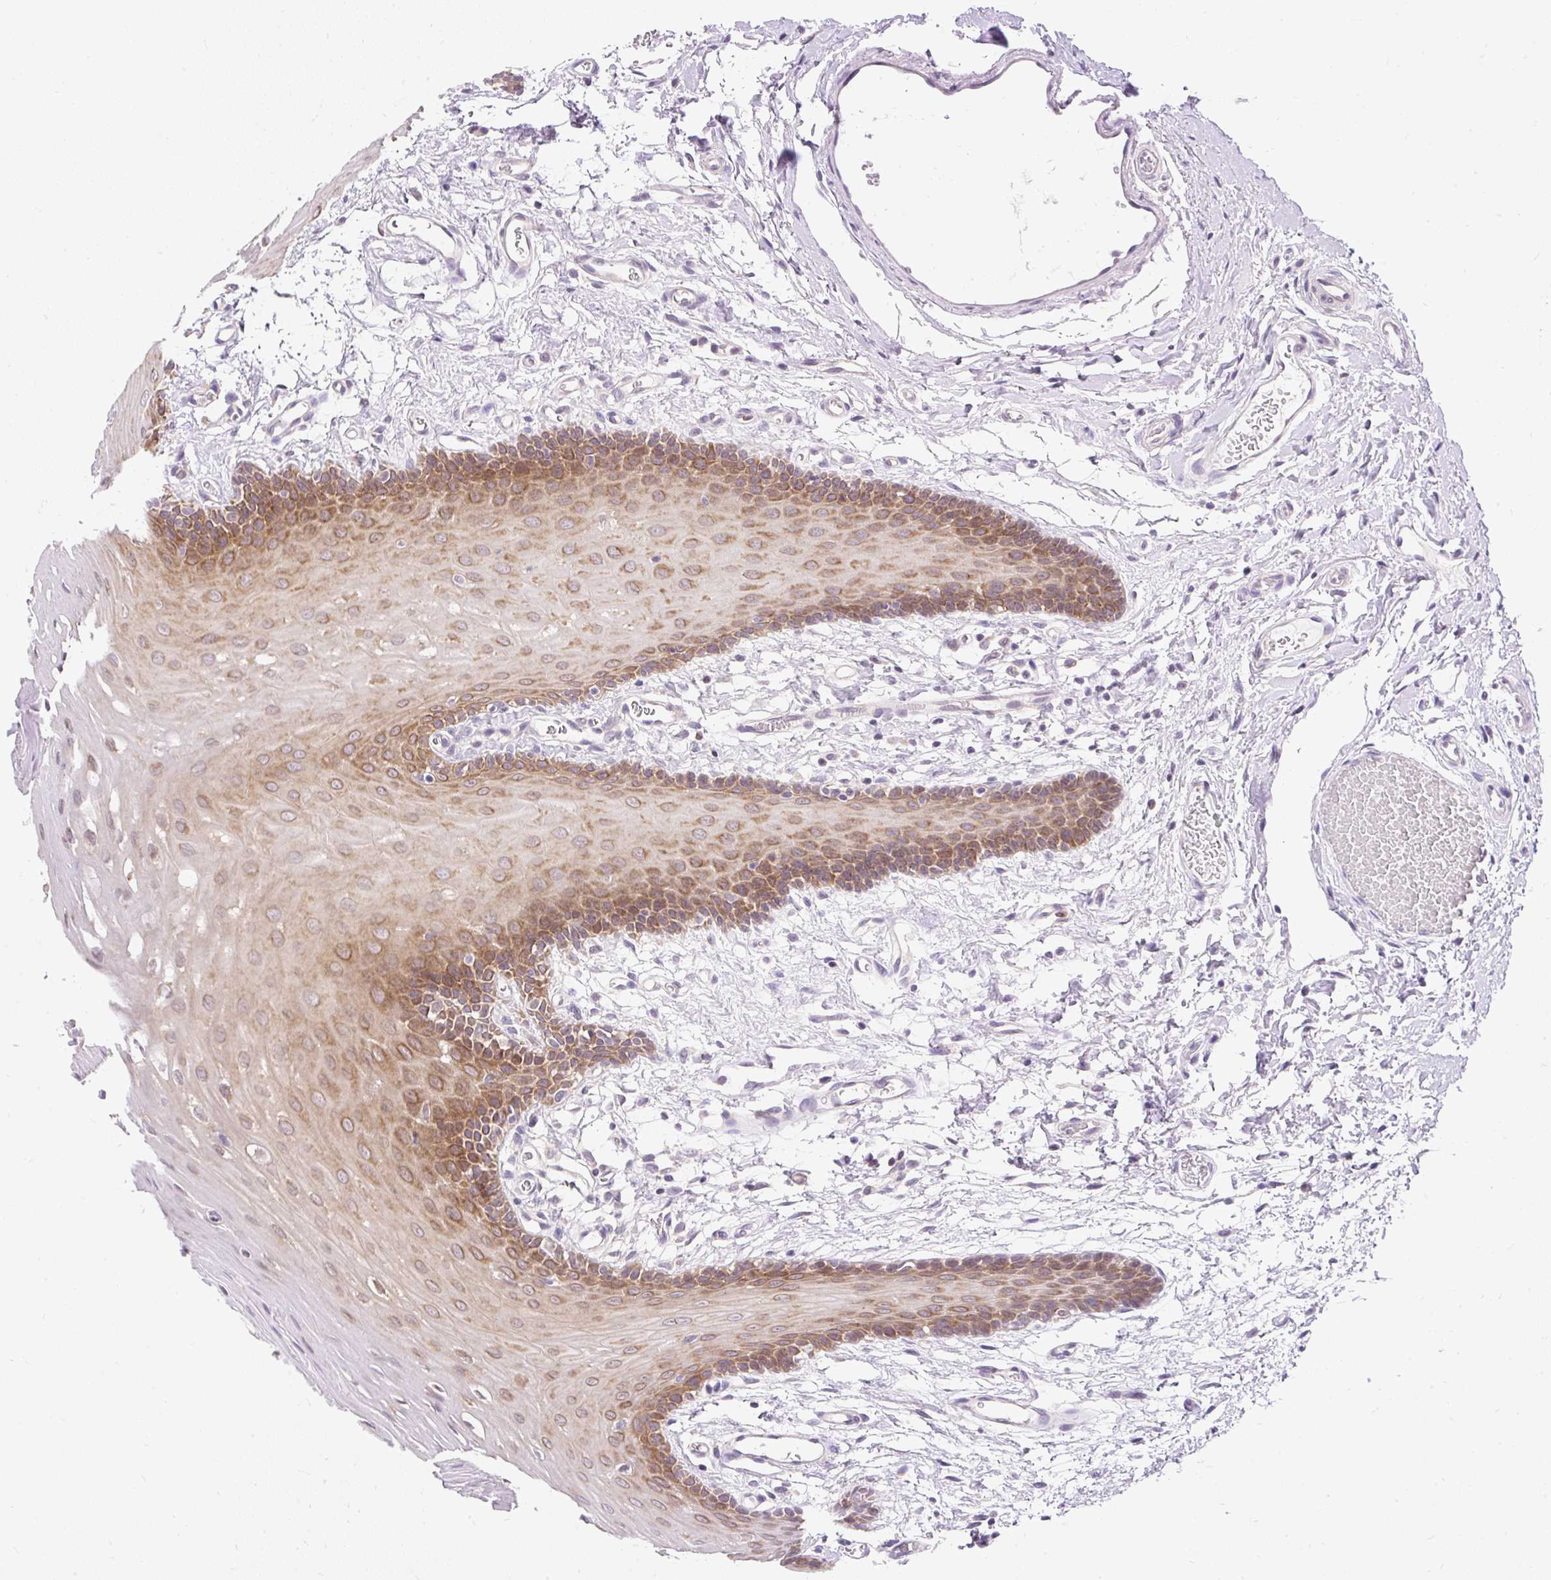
{"staining": {"intensity": "moderate", "quantity": ">75%", "location": "cytoplasmic/membranous"}, "tissue": "oral mucosa", "cell_type": "Squamous epithelial cells", "image_type": "normal", "snomed": [{"axis": "morphology", "description": "Normal tissue, NOS"}, {"axis": "topography", "description": "Oral tissue"}, {"axis": "topography", "description": "Tounge, NOS"}], "caption": "Oral mucosa stained with a brown dye demonstrates moderate cytoplasmic/membranous positive expression in approximately >75% of squamous epithelial cells.", "gene": "GPR45", "patient": {"sex": "female", "age": 60}}